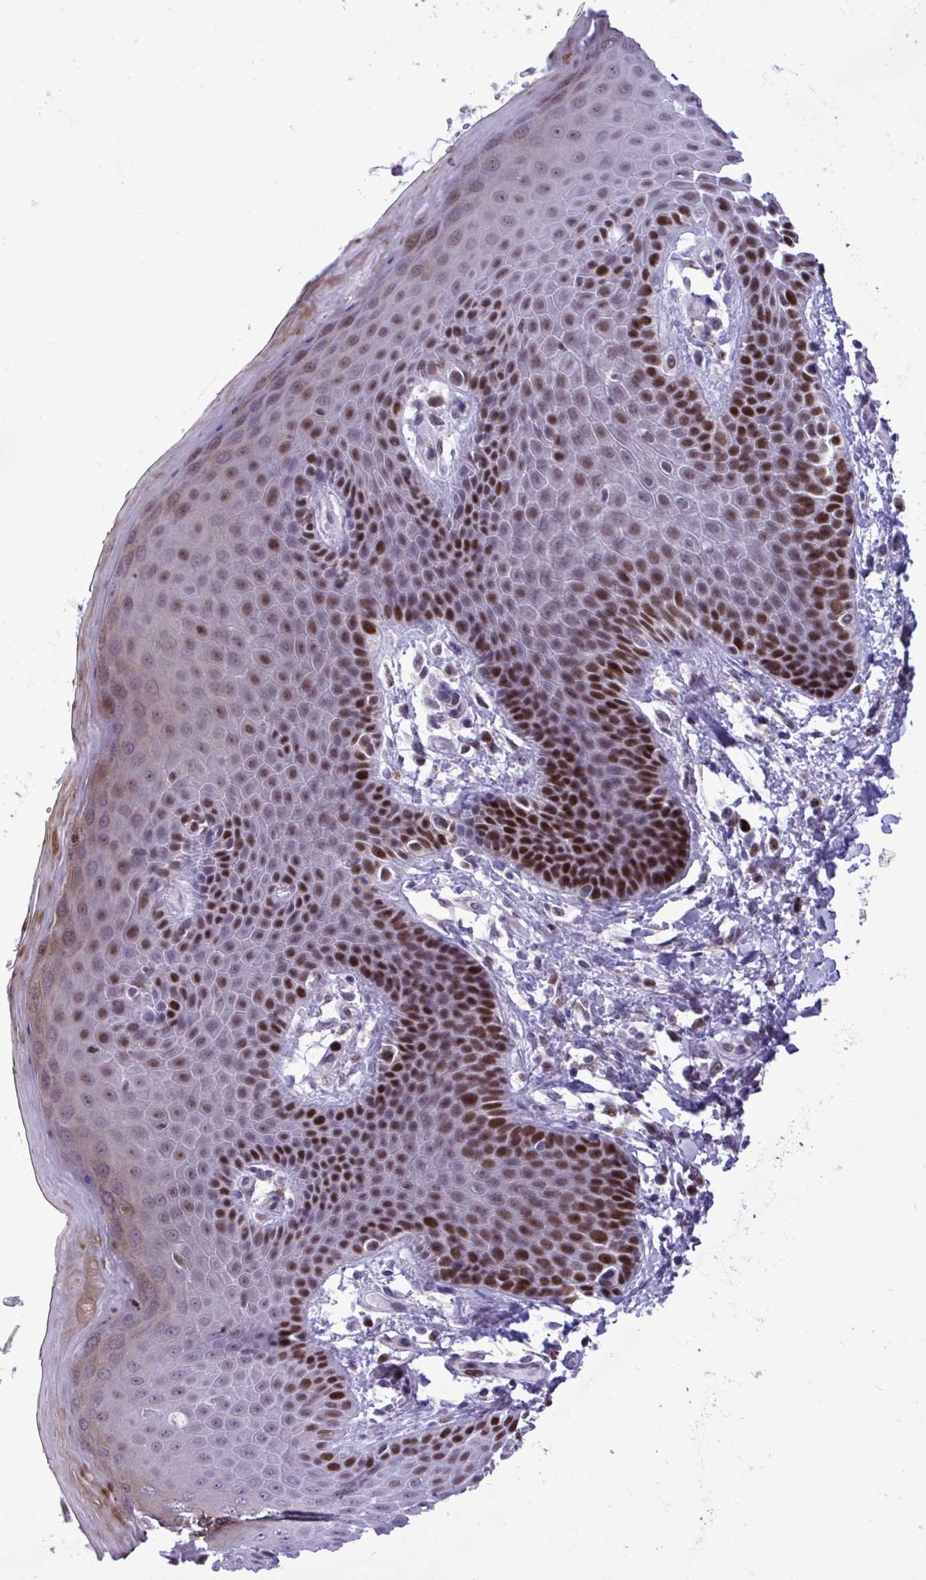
{"staining": {"intensity": "strong", "quantity": "25%-75%", "location": "nuclear"}, "tissue": "skin", "cell_type": "Epidermal cells", "image_type": "normal", "snomed": [{"axis": "morphology", "description": "Normal tissue, NOS"}, {"axis": "topography", "description": "Anal"}, {"axis": "topography", "description": "Peripheral nerve tissue"}], "caption": "IHC of normal skin displays high levels of strong nuclear staining in about 25%-75% of epidermal cells. Nuclei are stained in blue.", "gene": "C1QL2", "patient": {"sex": "male", "age": 51}}